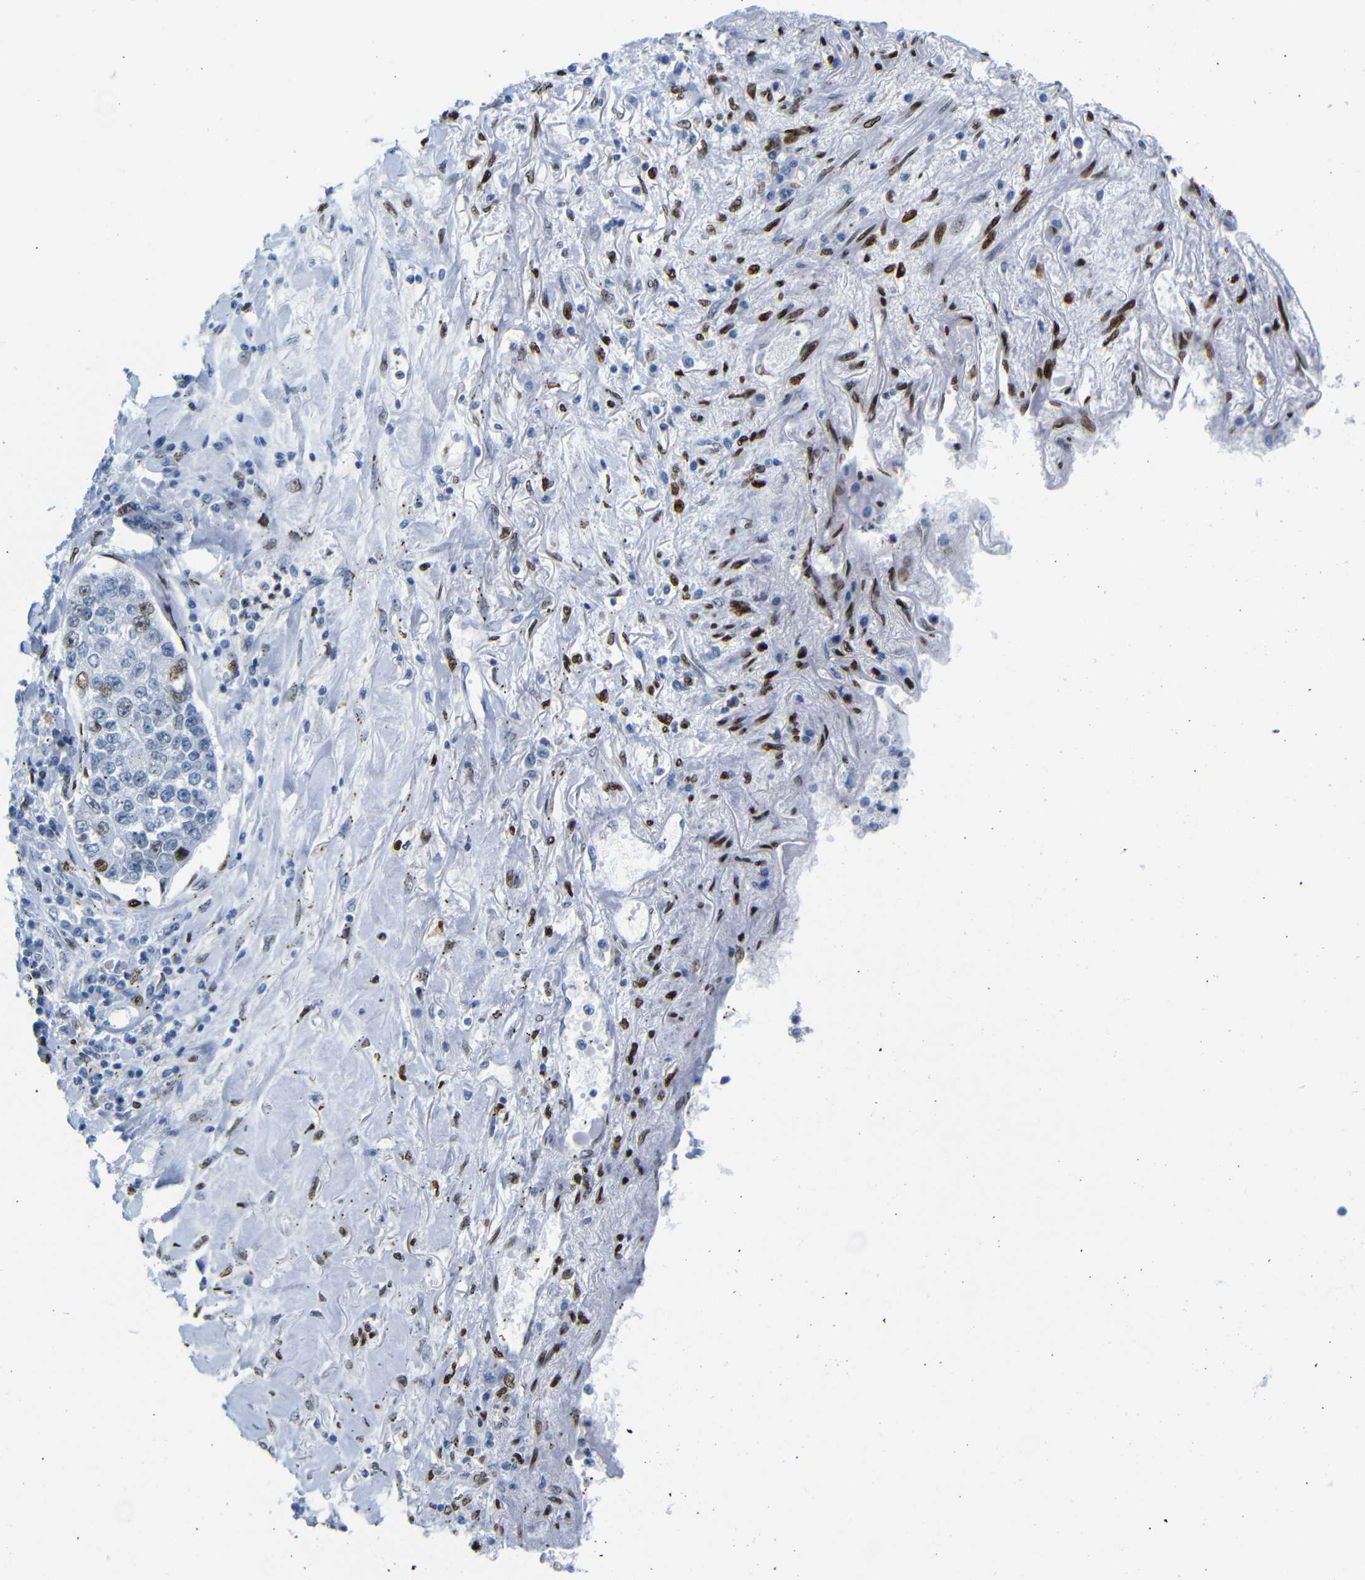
{"staining": {"intensity": "strong", "quantity": ">75%", "location": "nuclear"}, "tissue": "lung cancer", "cell_type": "Tumor cells", "image_type": "cancer", "snomed": [{"axis": "morphology", "description": "Adenocarcinoma, NOS"}, {"axis": "topography", "description": "Lung"}], "caption": "Lung cancer (adenocarcinoma) stained with a brown dye shows strong nuclear positive staining in about >75% of tumor cells.", "gene": "NPIPB15", "patient": {"sex": "male", "age": 49}}